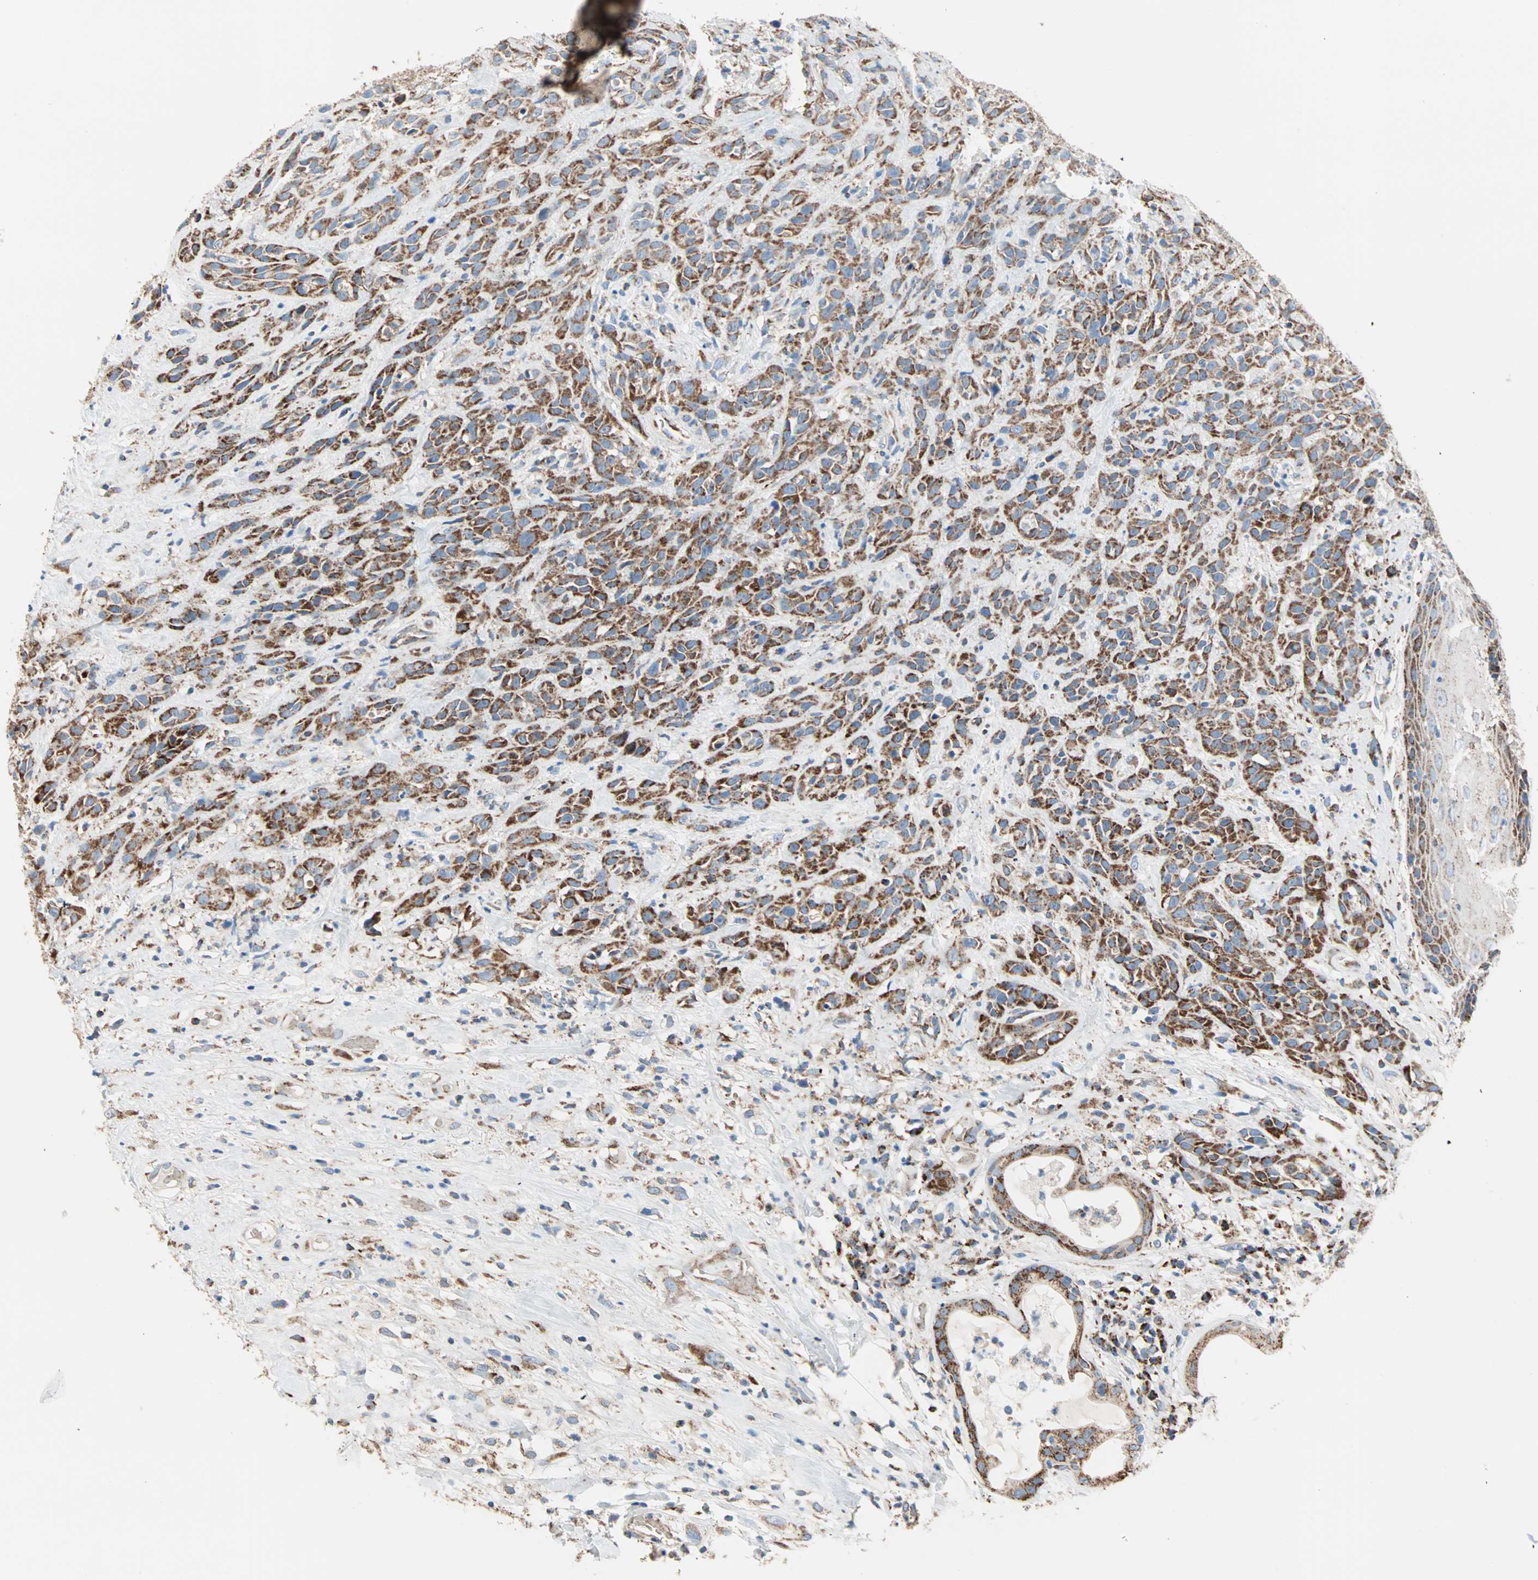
{"staining": {"intensity": "strong", "quantity": ">75%", "location": "cytoplasmic/membranous"}, "tissue": "head and neck cancer", "cell_type": "Tumor cells", "image_type": "cancer", "snomed": [{"axis": "morphology", "description": "Normal tissue, NOS"}, {"axis": "morphology", "description": "Squamous cell carcinoma, NOS"}, {"axis": "topography", "description": "Cartilage tissue"}, {"axis": "topography", "description": "Head-Neck"}], "caption": "Immunohistochemistry image of squamous cell carcinoma (head and neck) stained for a protein (brown), which demonstrates high levels of strong cytoplasmic/membranous staining in about >75% of tumor cells.", "gene": "TST", "patient": {"sex": "male", "age": 62}}